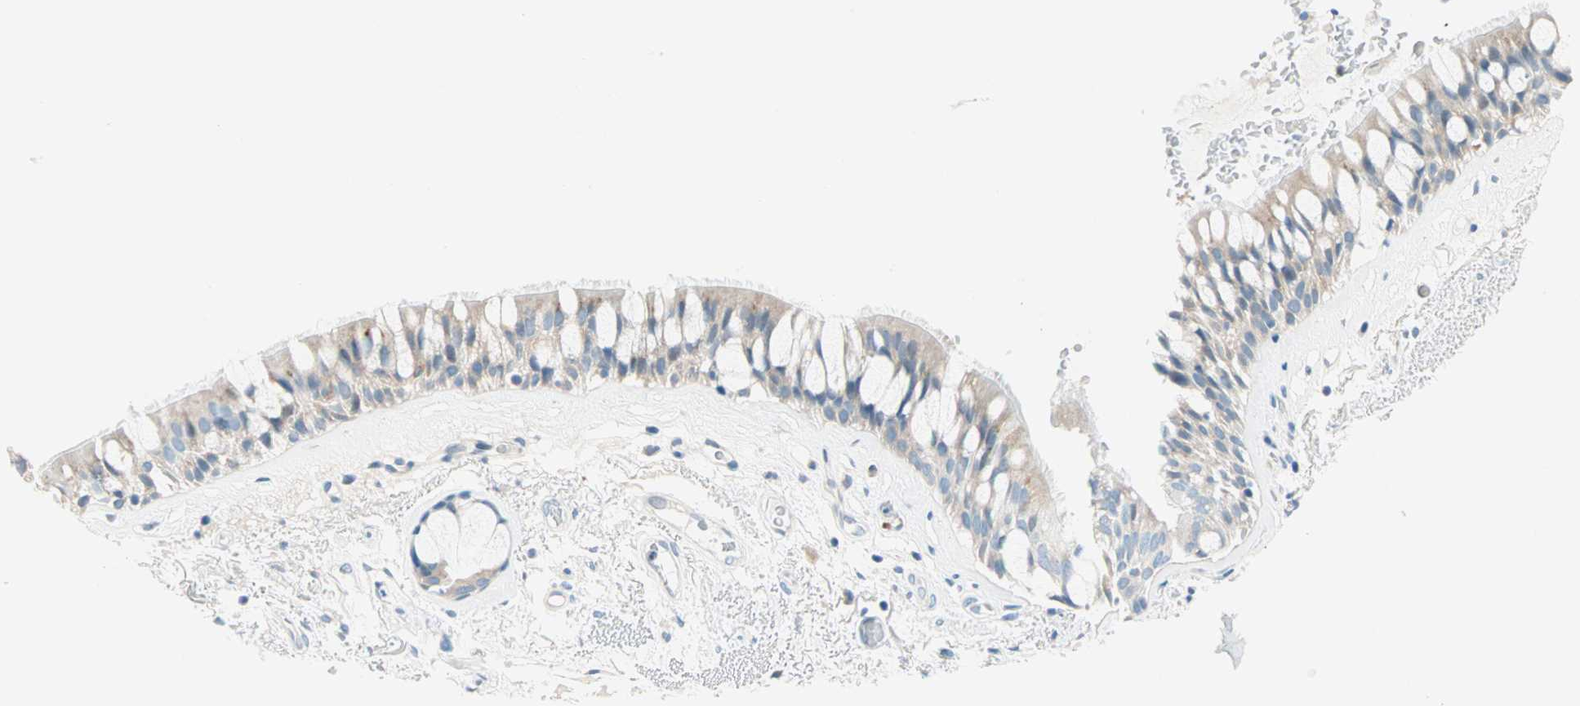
{"staining": {"intensity": "negative", "quantity": "none", "location": "none"}, "tissue": "bronchus", "cell_type": "Respiratory epithelial cells", "image_type": "normal", "snomed": [{"axis": "morphology", "description": "Normal tissue, NOS"}, {"axis": "topography", "description": "Bronchus"}], "caption": "Immunohistochemistry (IHC) image of normal human bronchus stained for a protein (brown), which shows no staining in respiratory epithelial cells. The staining is performed using DAB brown chromogen with nuclei counter-stained in using hematoxylin.", "gene": "TMEM163", "patient": {"sex": "male", "age": 66}}